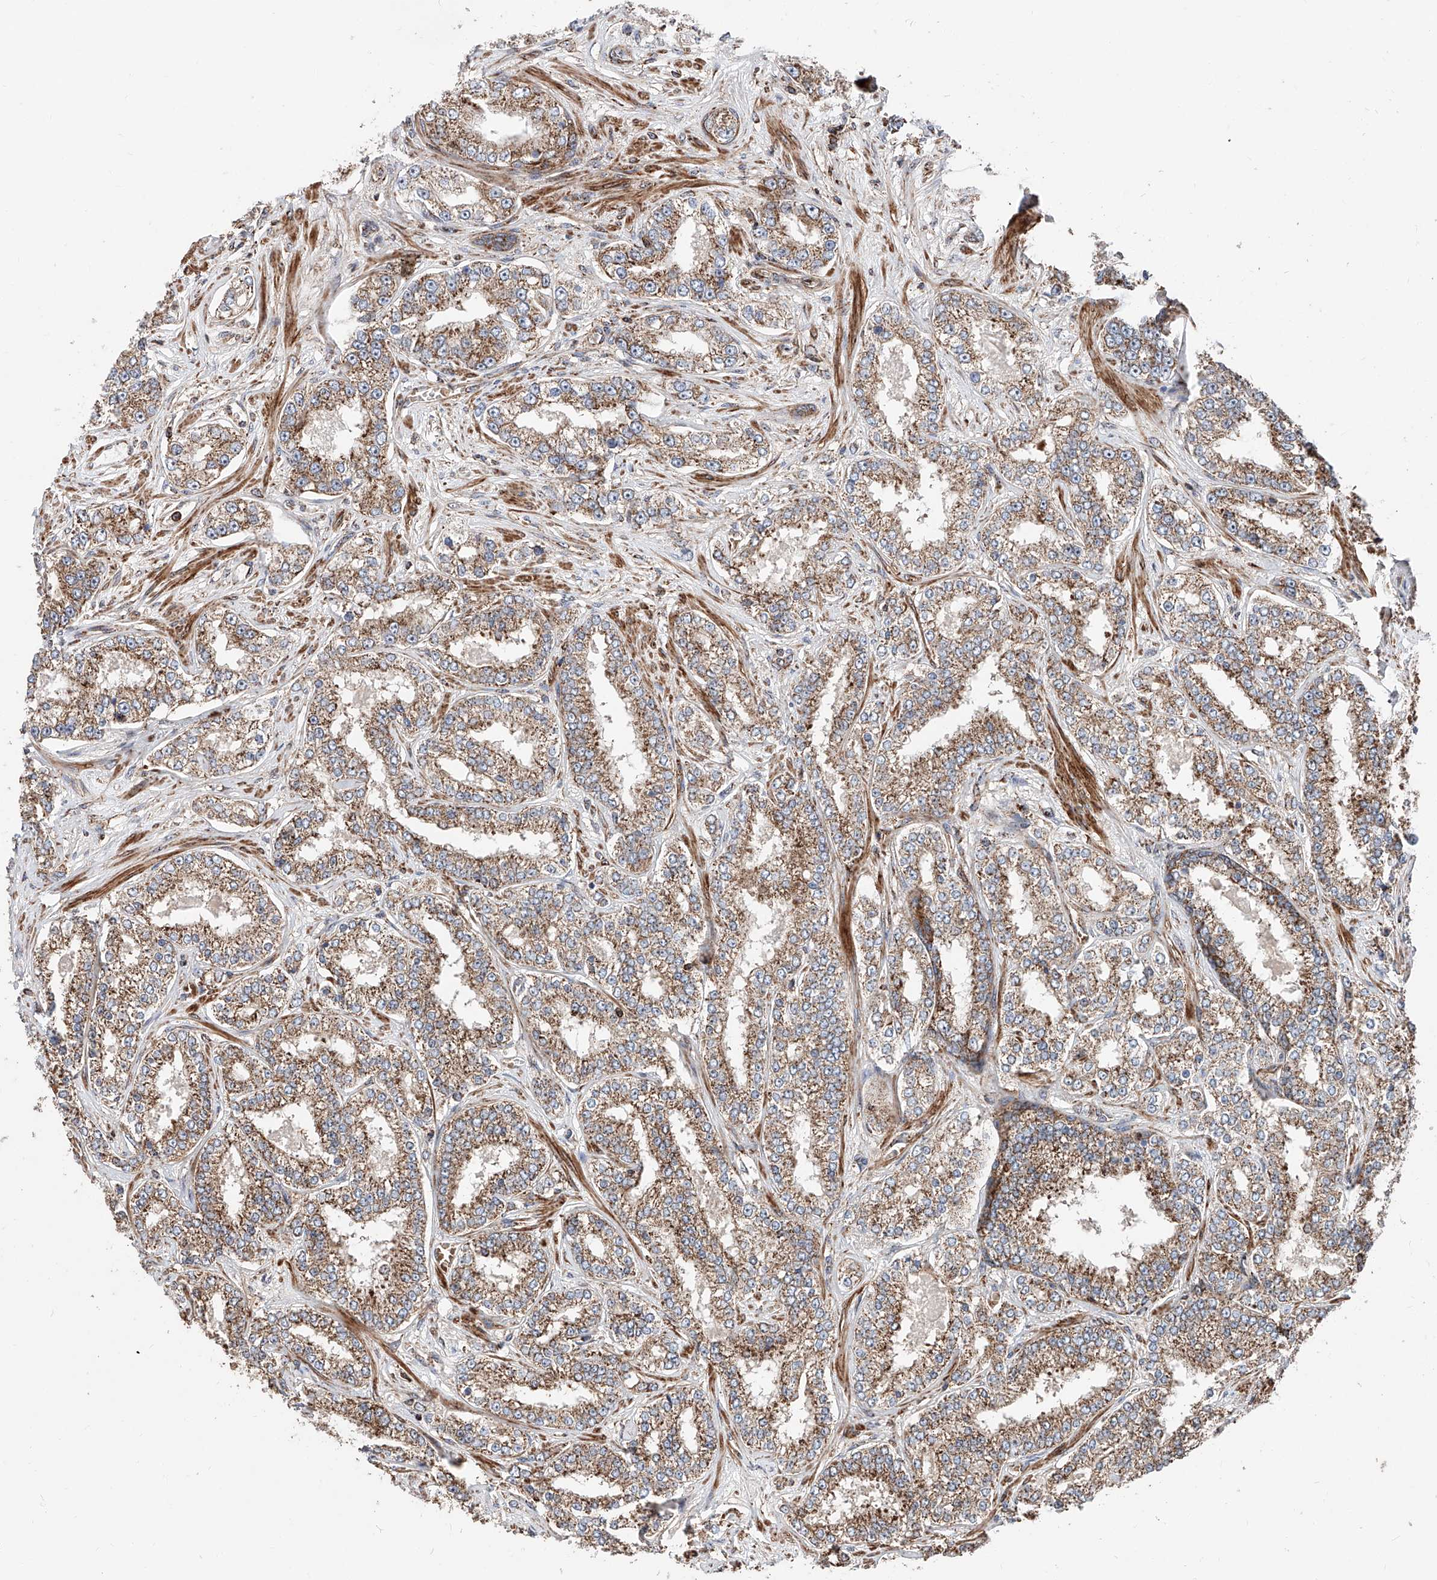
{"staining": {"intensity": "moderate", "quantity": ">75%", "location": "cytoplasmic/membranous"}, "tissue": "prostate cancer", "cell_type": "Tumor cells", "image_type": "cancer", "snomed": [{"axis": "morphology", "description": "Normal tissue, NOS"}, {"axis": "morphology", "description": "Adenocarcinoma, High grade"}, {"axis": "topography", "description": "Prostate"}], "caption": "Immunohistochemistry (IHC) micrograph of neoplastic tissue: prostate high-grade adenocarcinoma stained using IHC shows medium levels of moderate protein expression localized specifically in the cytoplasmic/membranous of tumor cells, appearing as a cytoplasmic/membranous brown color.", "gene": "PISD", "patient": {"sex": "male", "age": 83}}